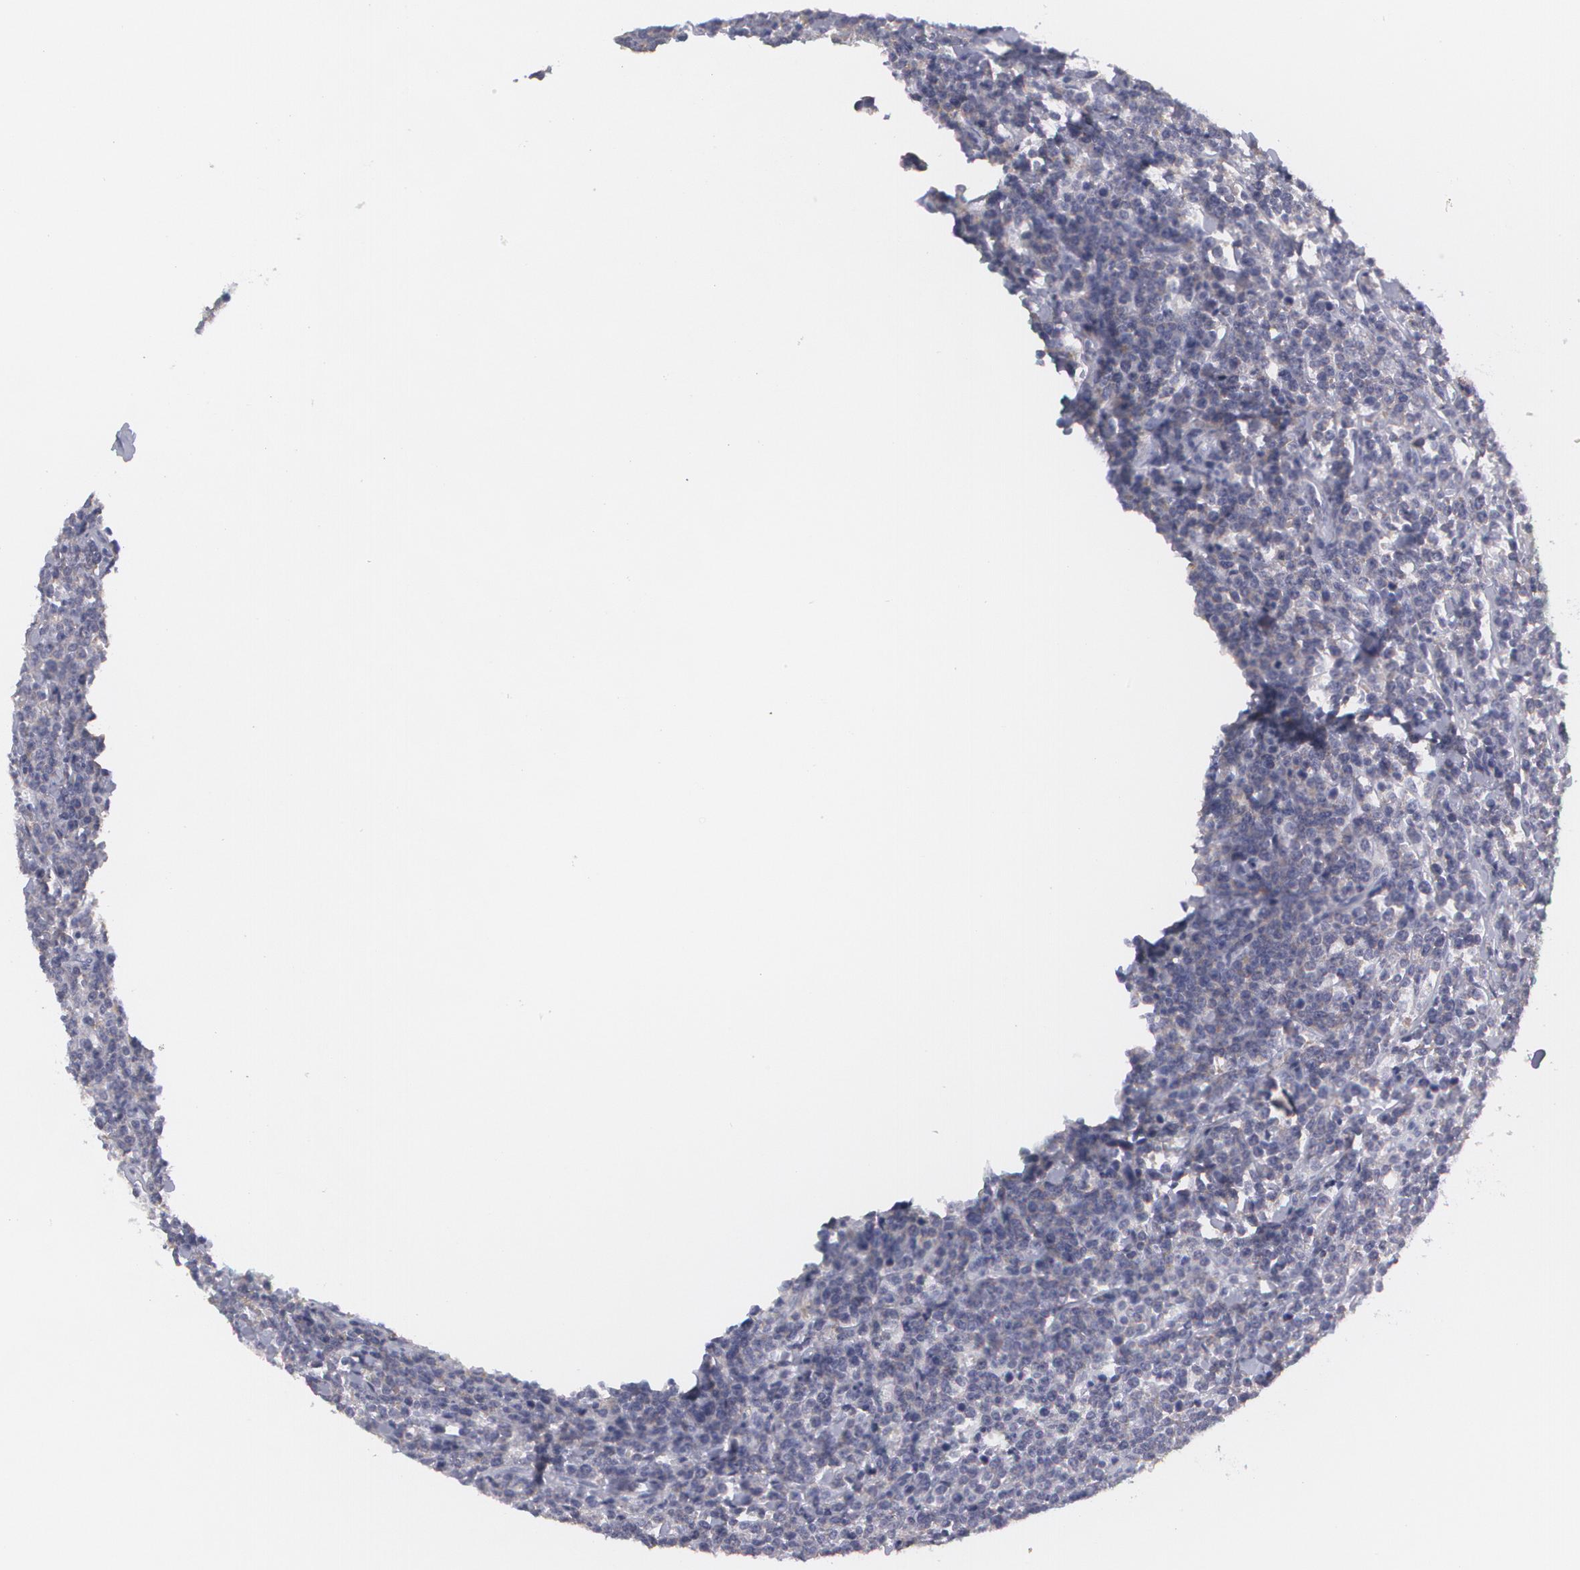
{"staining": {"intensity": "negative", "quantity": "none", "location": "none"}, "tissue": "lymphoma", "cell_type": "Tumor cells", "image_type": "cancer", "snomed": [{"axis": "morphology", "description": "Malignant lymphoma, non-Hodgkin's type, High grade"}, {"axis": "topography", "description": "Small intestine"}, {"axis": "topography", "description": "Colon"}], "caption": "The IHC histopathology image has no significant expression in tumor cells of malignant lymphoma, non-Hodgkin's type (high-grade) tissue.", "gene": "MBNL3", "patient": {"sex": "male", "age": 8}}